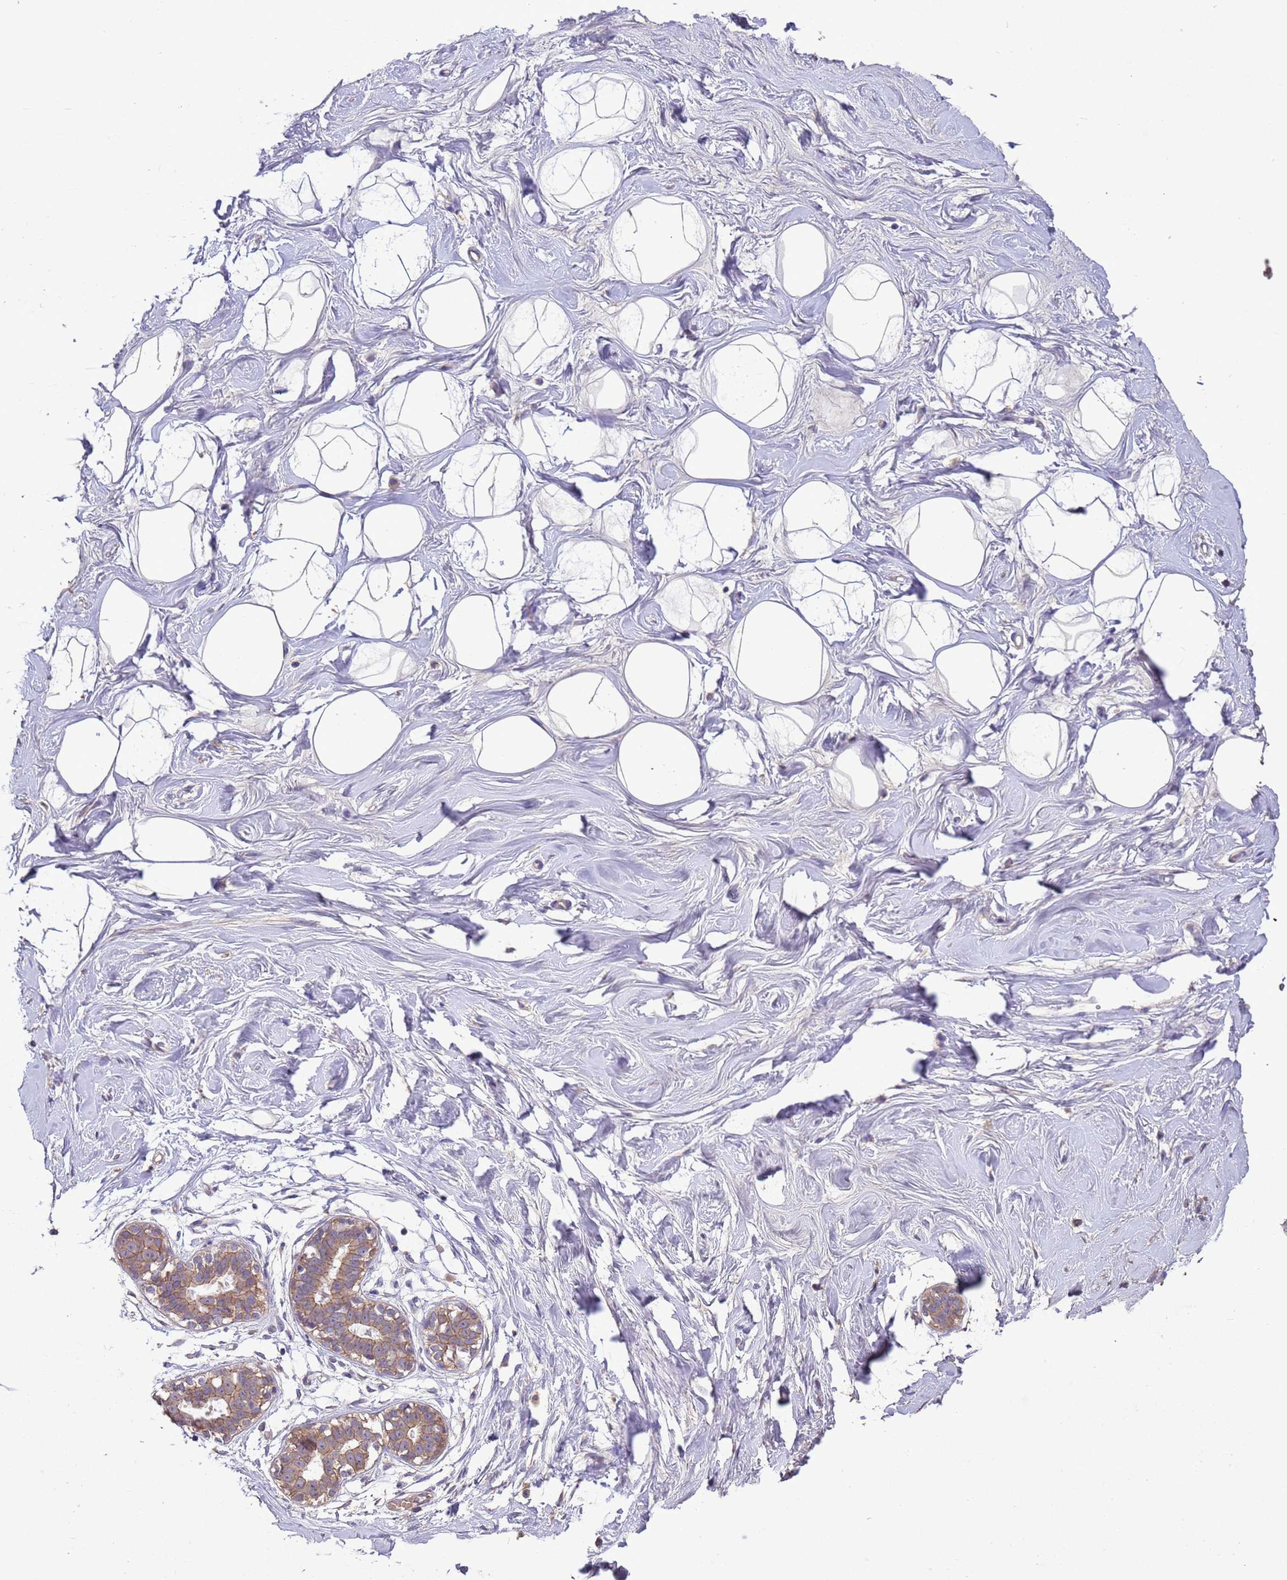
{"staining": {"intensity": "negative", "quantity": "none", "location": "none"}, "tissue": "breast", "cell_type": "Adipocytes", "image_type": "normal", "snomed": [{"axis": "morphology", "description": "Normal tissue, NOS"}, {"axis": "morphology", "description": "Adenoma, NOS"}, {"axis": "topography", "description": "Breast"}], "caption": "There is no significant expression in adipocytes of breast. (DAB immunohistochemistry with hematoxylin counter stain).", "gene": "SLC9B2", "patient": {"sex": "female", "age": 23}}